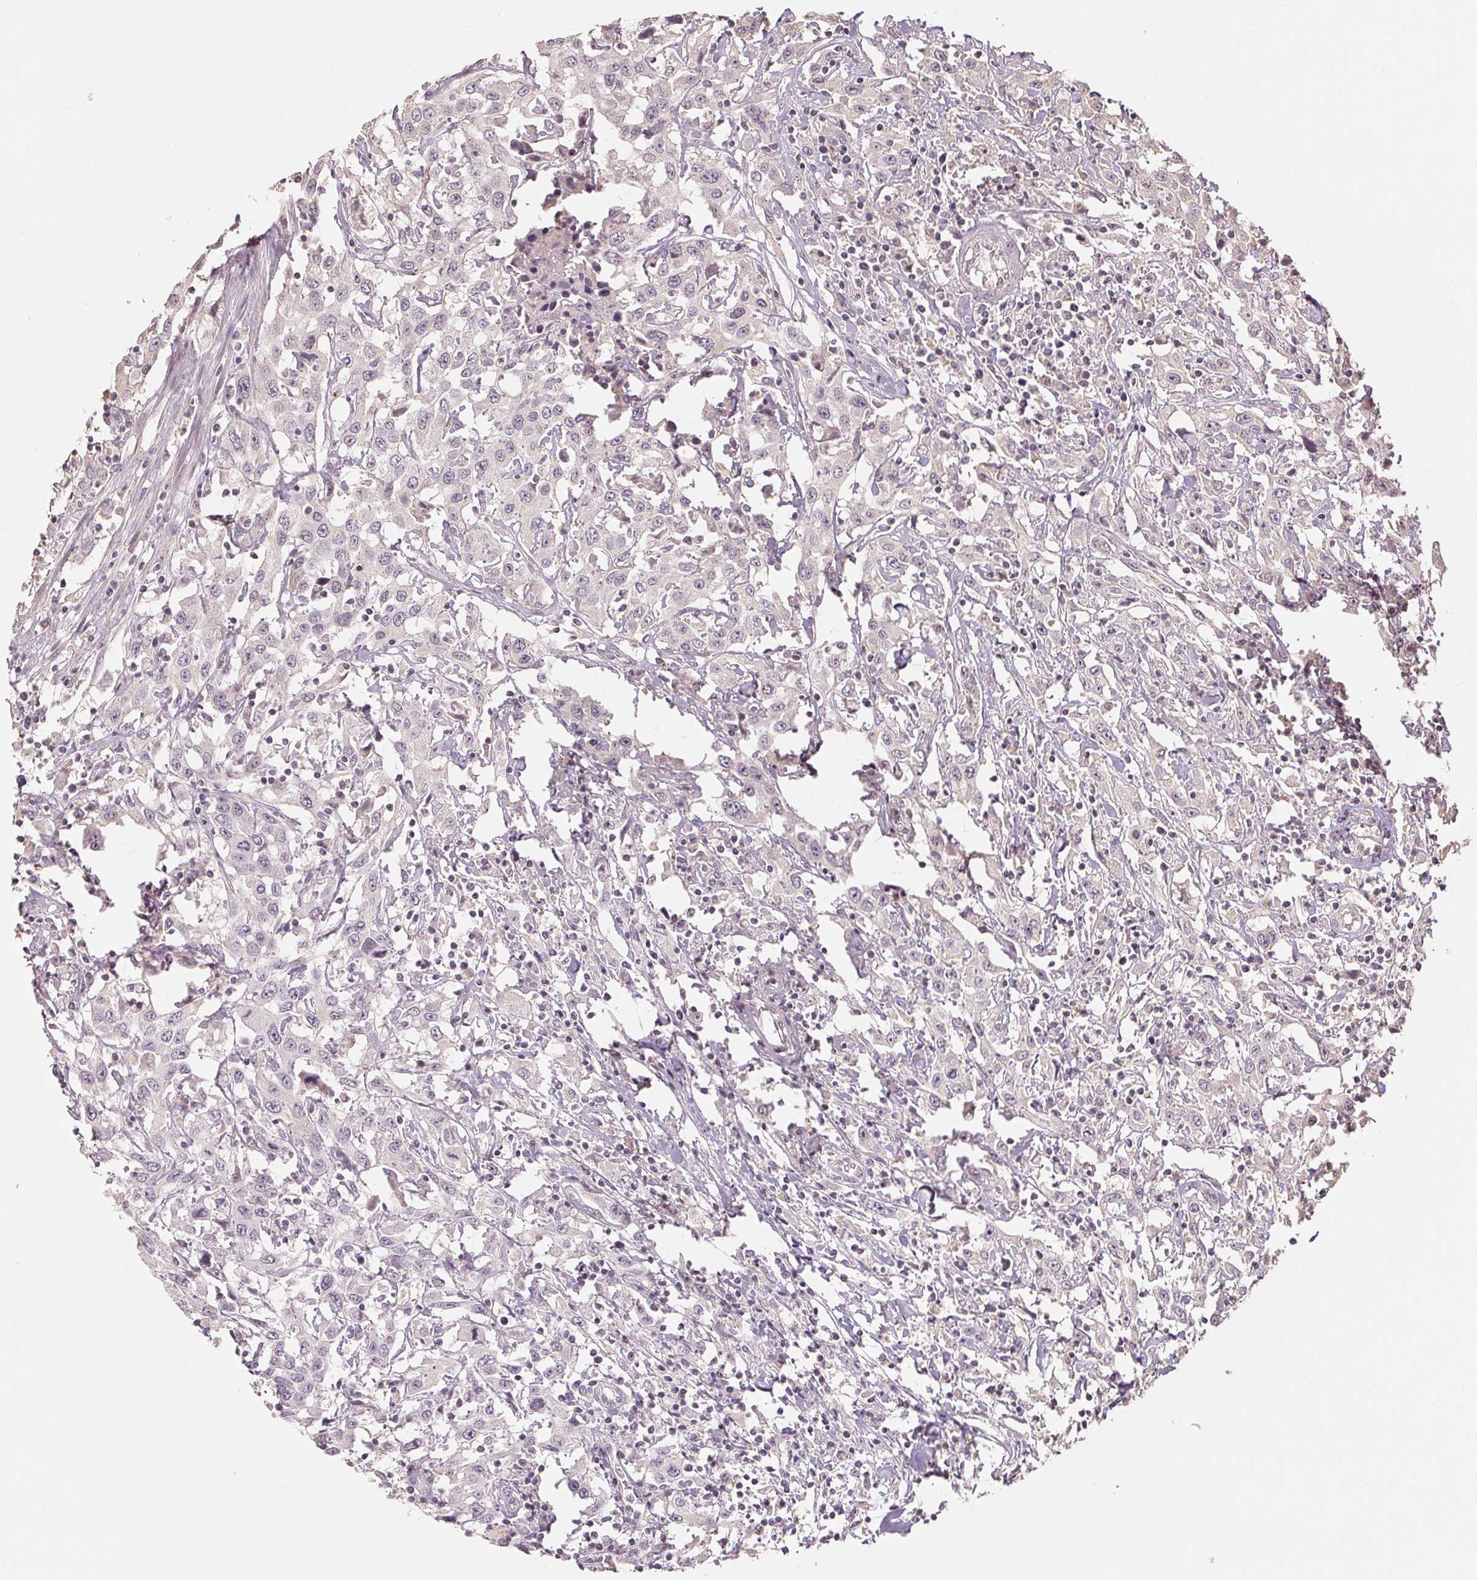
{"staining": {"intensity": "negative", "quantity": "none", "location": "none"}, "tissue": "urothelial cancer", "cell_type": "Tumor cells", "image_type": "cancer", "snomed": [{"axis": "morphology", "description": "Urothelial carcinoma, High grade"}, {"axis": "topography", "description": "Urinary bladder"}], "caption": "A high-resolution photomicrograph shows immunohistochemistry (IHC) staining of urothelial cancer, which shows no significant staining in tumor cells.", "gene": "COX14", "patient": {"sex": "male", "age": 61}}